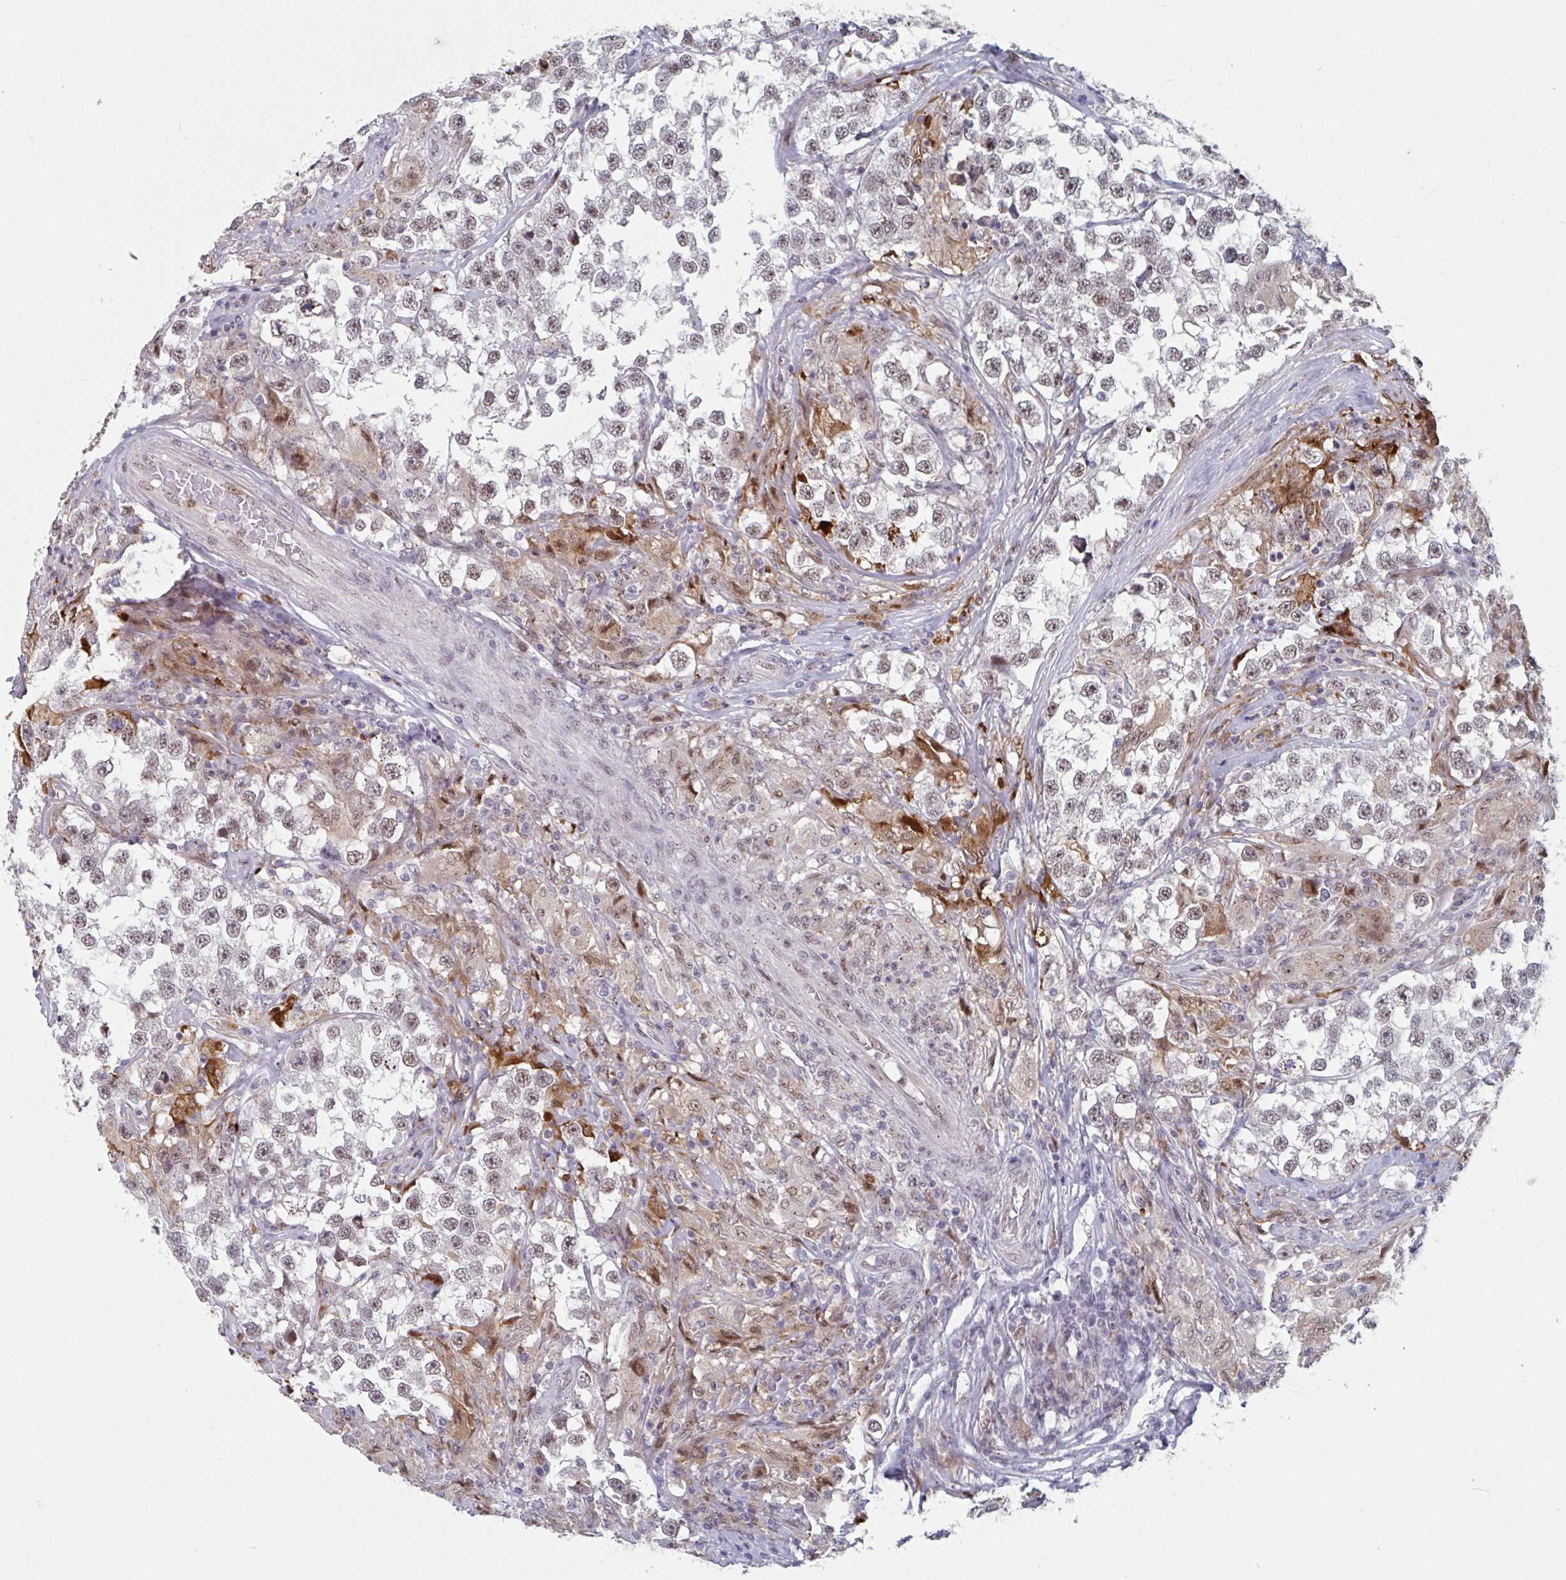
{"staining": {"intensity": "moderate", "quantity": "25%-75%", "location": "nuclear"}, "tissue": "testis cancer", "cell_type": "Tumor cells", "image_type": "cancer", "snomed": [{"axis": "morphology", "description": "Seminoma, NOS"}, {"axis": "topography", "description": "Testis"}], "caption": "The image displays staining of testis cancer, revealing moderate nuclear protein expression (brown color) within tumor cells. The protein is shown in brown color, while the nuclei are stained blue.", "gene": "RNF212", "patient": {"sex": "male", "age": 46}}